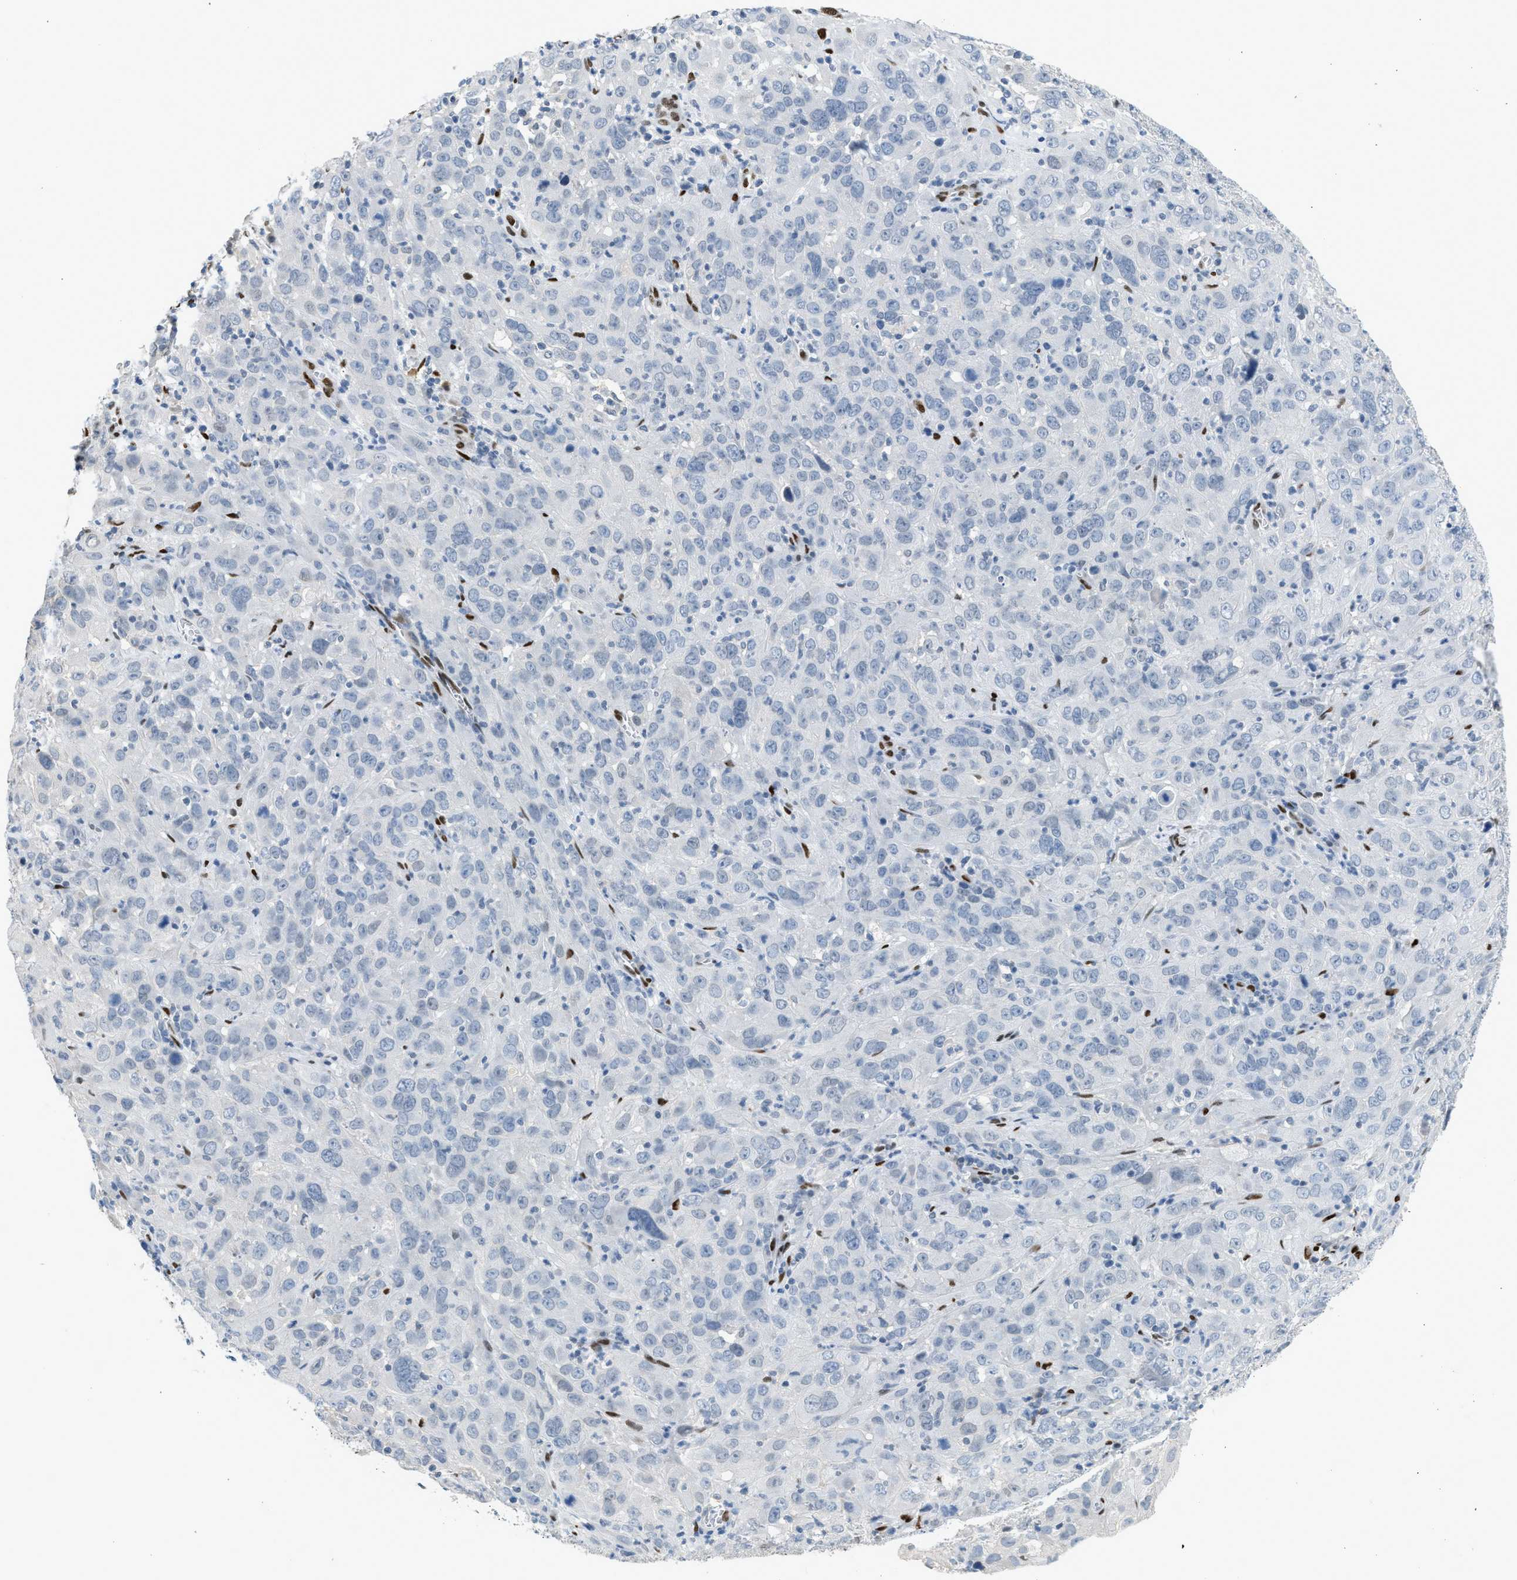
{"staining": {"intensity": "negative", "quantity": "none", "location": "none"}, "tissue": "cervical cancer", "cell_type": "Tumor cells", "image_type": "cancer", "snomed": [{"axis": "morphology", "description": "Squamous cell carcinoma, NOS"}, {"axis": "topography", "description": "Cervix"}], "caption": "Micrograph shows no protein staining in tumor cells of cervical squamous cell carcinoma tissue. (DAB immunohistochemistry, high magnification).", "gene": "ZBTB20", "patient": {"sex": "female", "age": 32}}